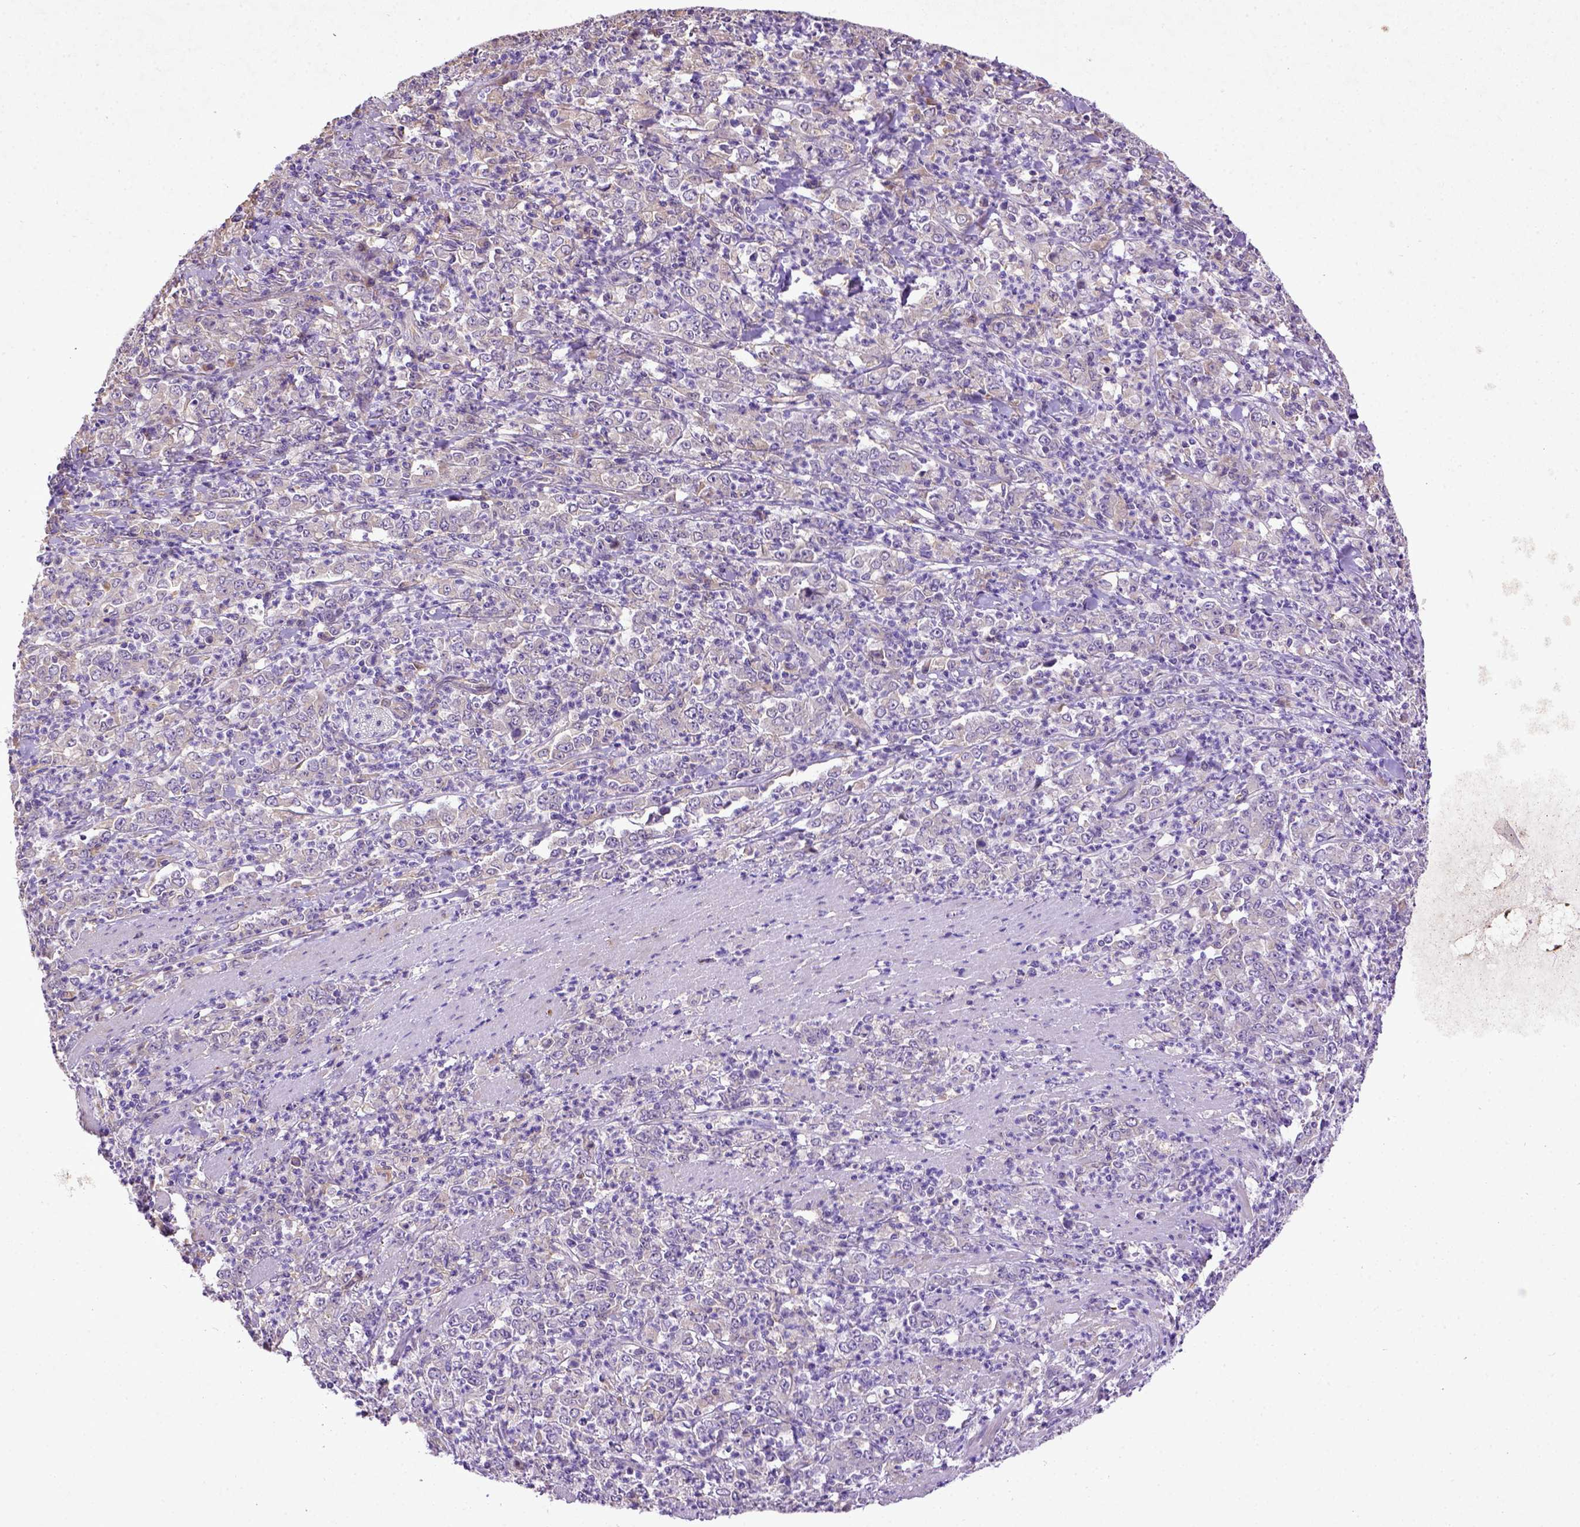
{"staining": {"intensity": "weak", "quantity": ">75%", "location": "cytoplasmic/membranous"}, "tissue": "stomach cancer", "cell_type": "Tumor cells", "image_type": "cancer", "snomed": [{"axis": "morphology", "description": "Adenocarcinoma, NOS"}, {"axis": "topography", "description": "Stomach, lower"}], "caption": "Immunohistochemical staining of human adenocarcinoma (stomach) demonstrates weak cytoplasmic/membranous protein positivity in about >75% of tumor cells.", "gene": "DEPDC1B", "patient": {"sex": "female", "age": 71}}